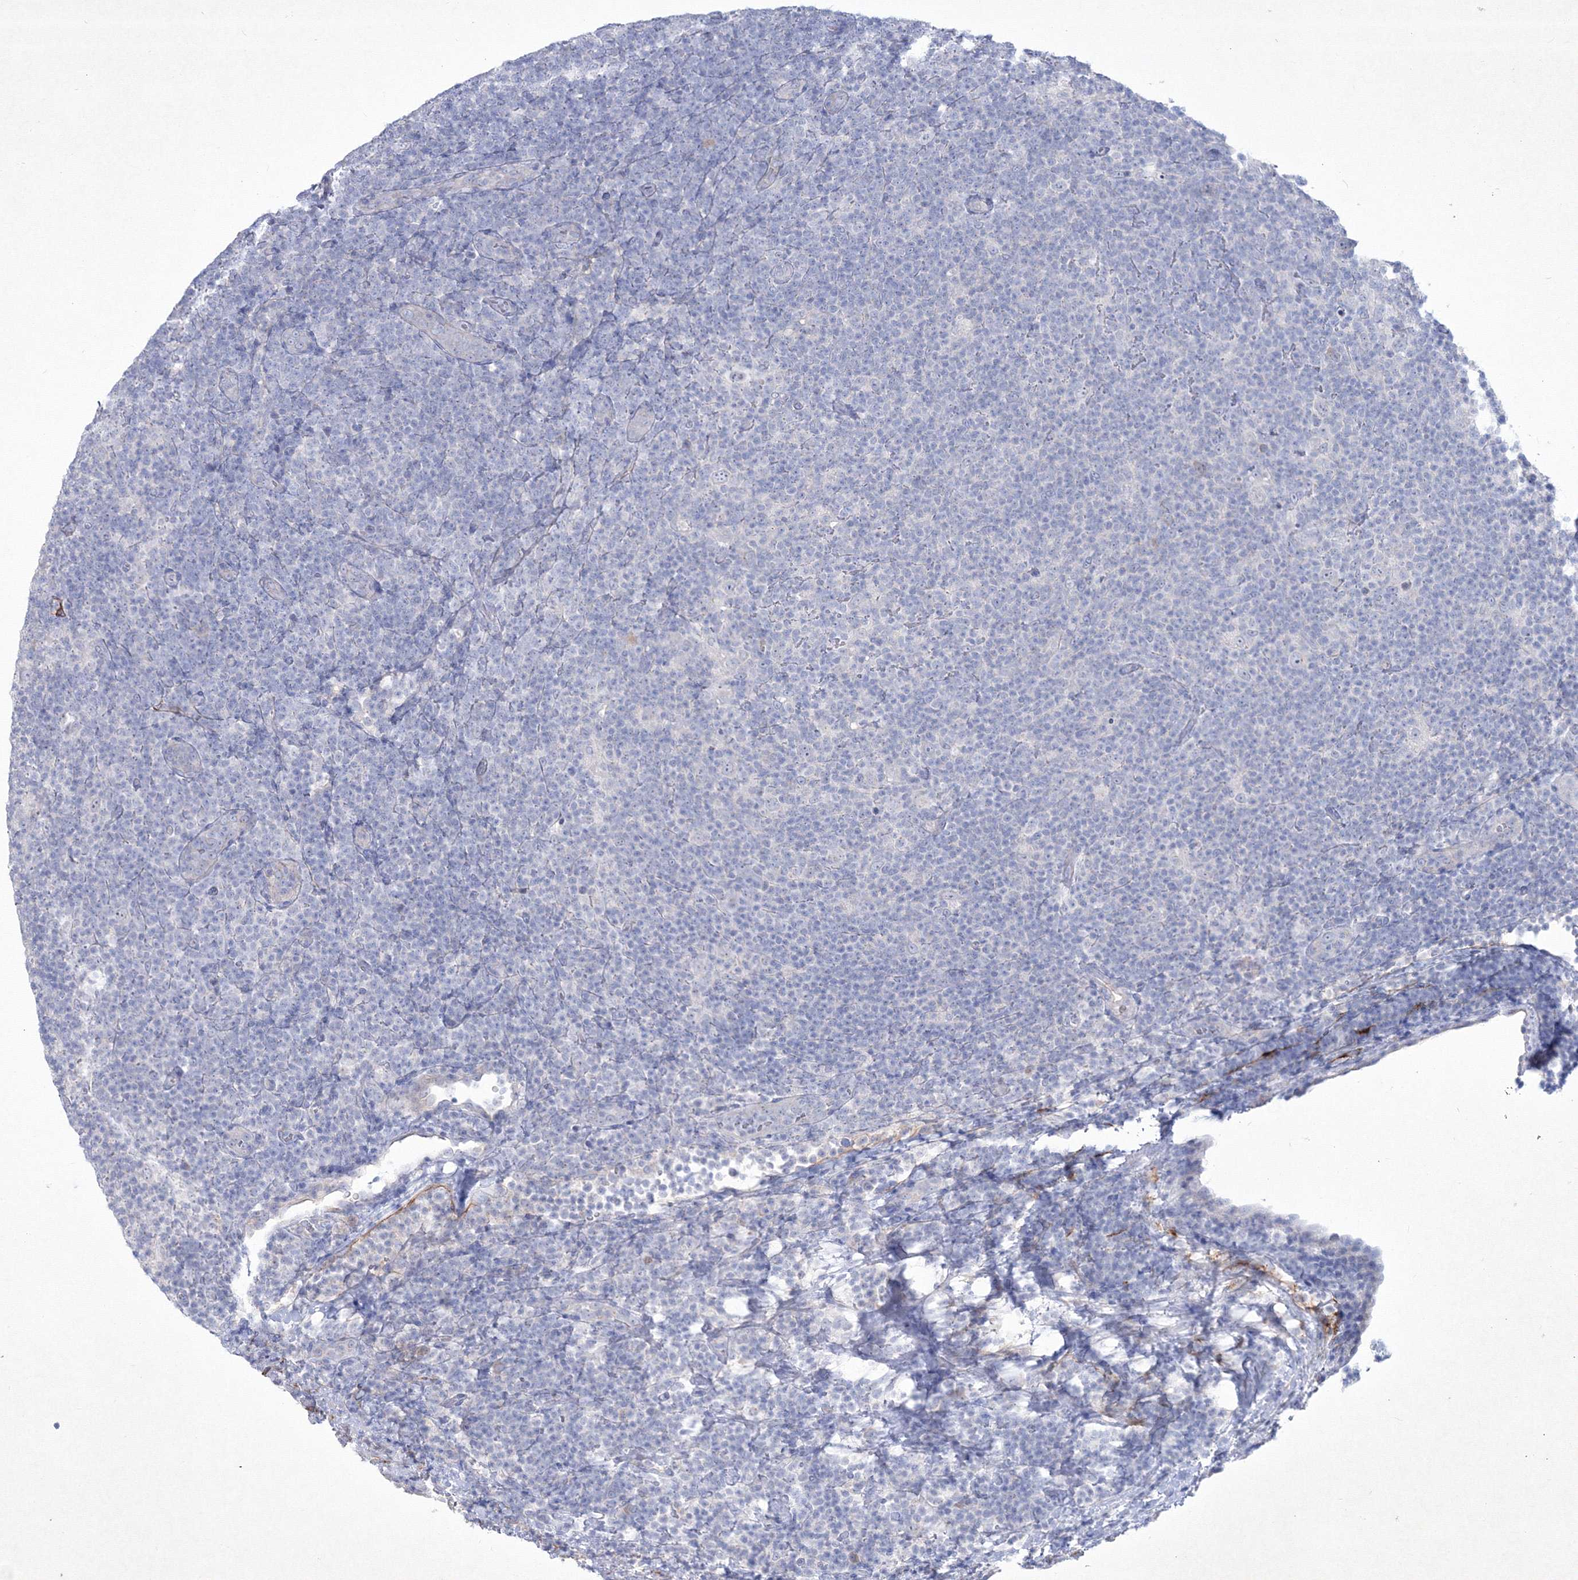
{"staining": {"intensity": "negative", "quantity": "none", "location": "none"}, "tissue": "lymphoma", "cell_type": "Tumor cells", "image_type": "cancer", "snomed": [{"axis": "morphology", "description": "Hodgkin's disease, NOS"}, {"axis": "topography", "description": "Lymph node"}], "caption": "This is an immunohistochemistry photomicrograph of Hodgkin's disease. There is no staining in tumor cells.", "gene": "TMEM139", "patient": {"sex": "female", "age": 57}}